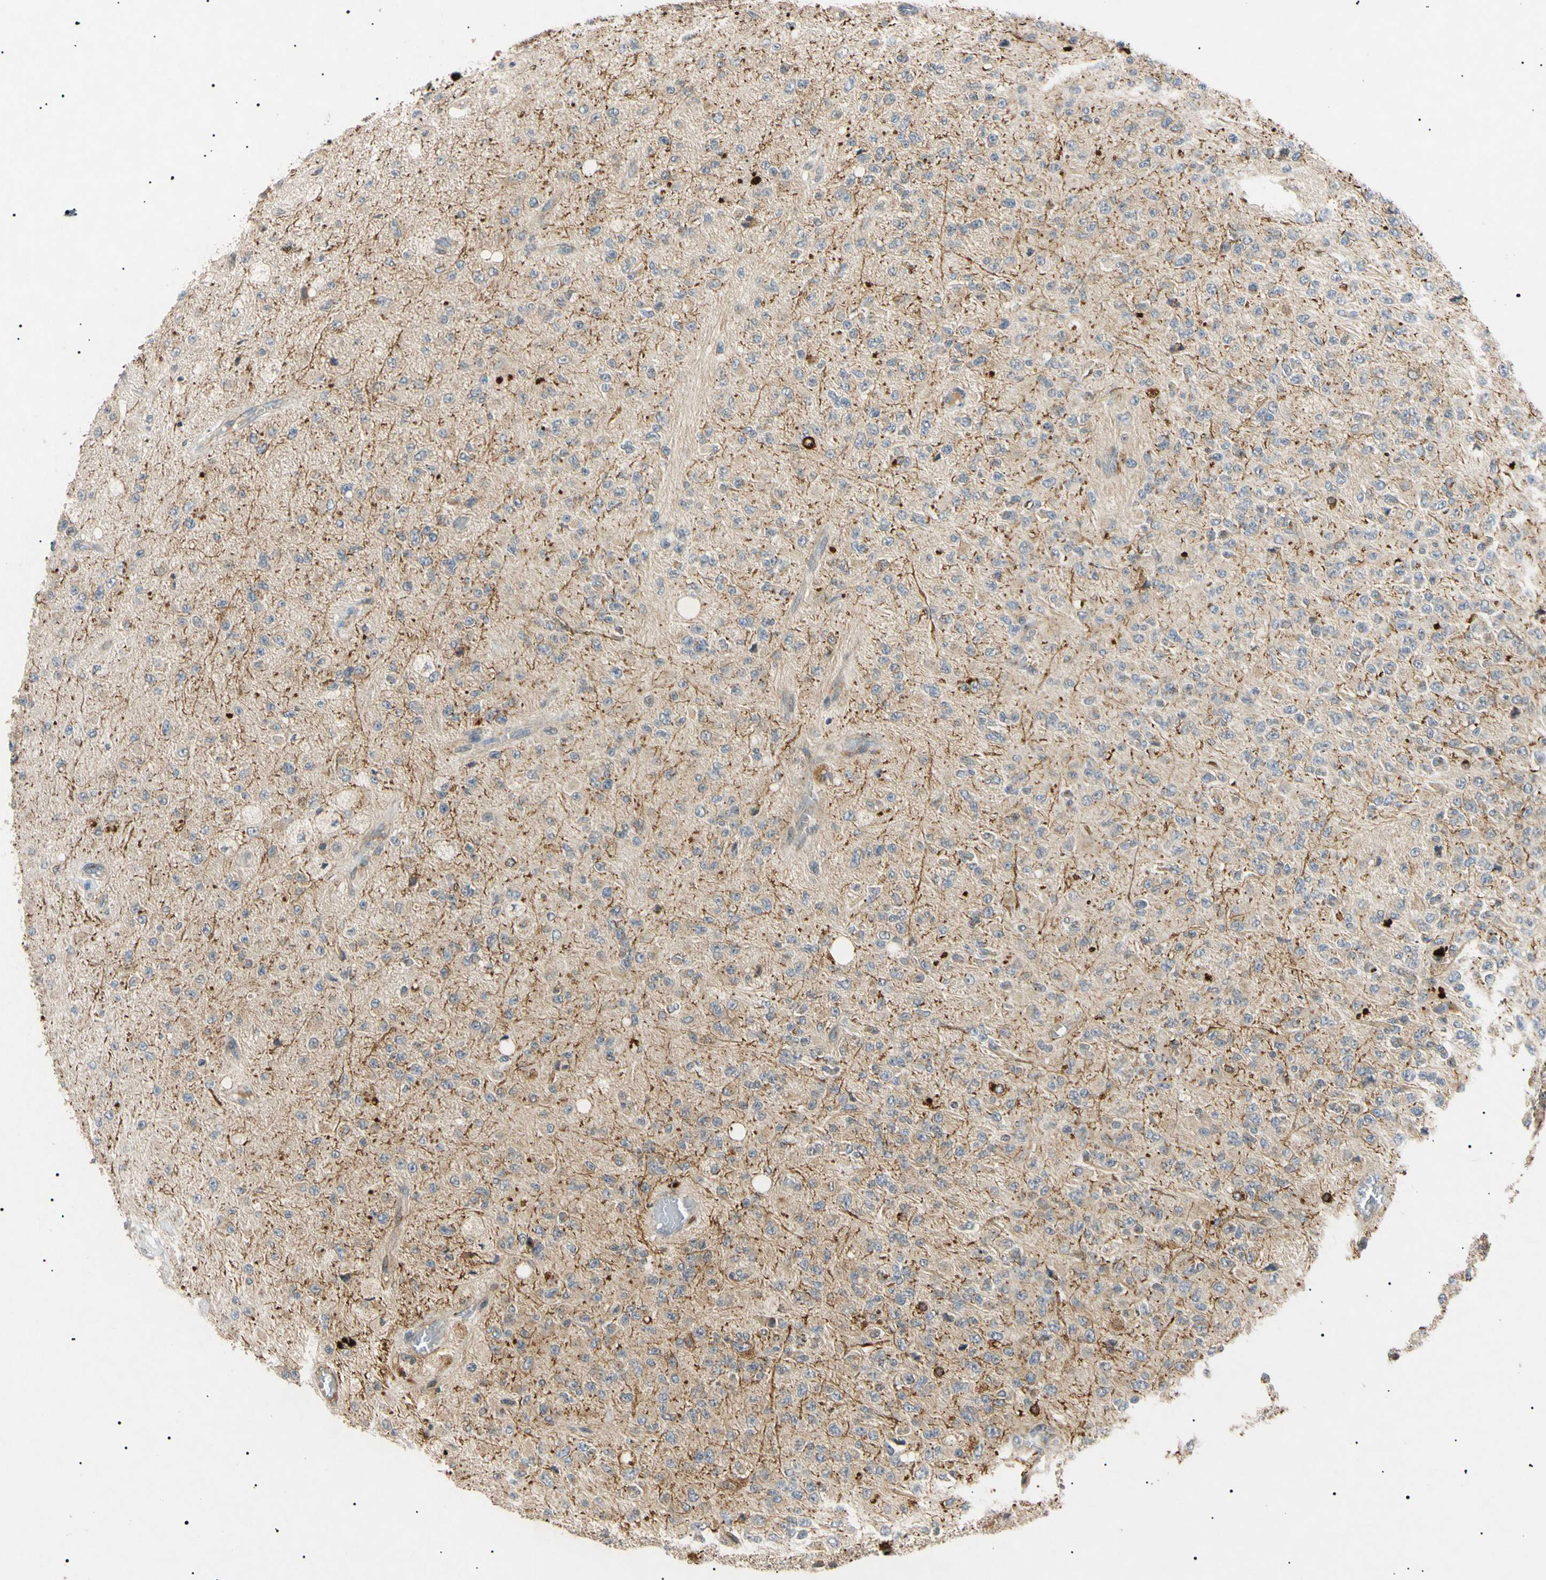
{"staining": {"intensity": "strong", "quantity": "<25%", "location": "cytoplasmic/membranous,nuclear"}, "tissue": "glioma", "cell_type": "Tumor cells", "image_type": "cancer", "snomed": [{"axis": "morphology", "description": "Glioma, malignant, High grade"}, {"axis": "topography", "description": "pancreas cauda"}], "caption": "DAB (3,3'-diaminobenzidine) immunohistochemical staining of human glioma exhibits strong cytoplasmic/membranous and nuclear protein expression in approximately <25% of tumor cells.", "gene": "TUBB4A", "patient": {"sex": "male", "age": 60}}